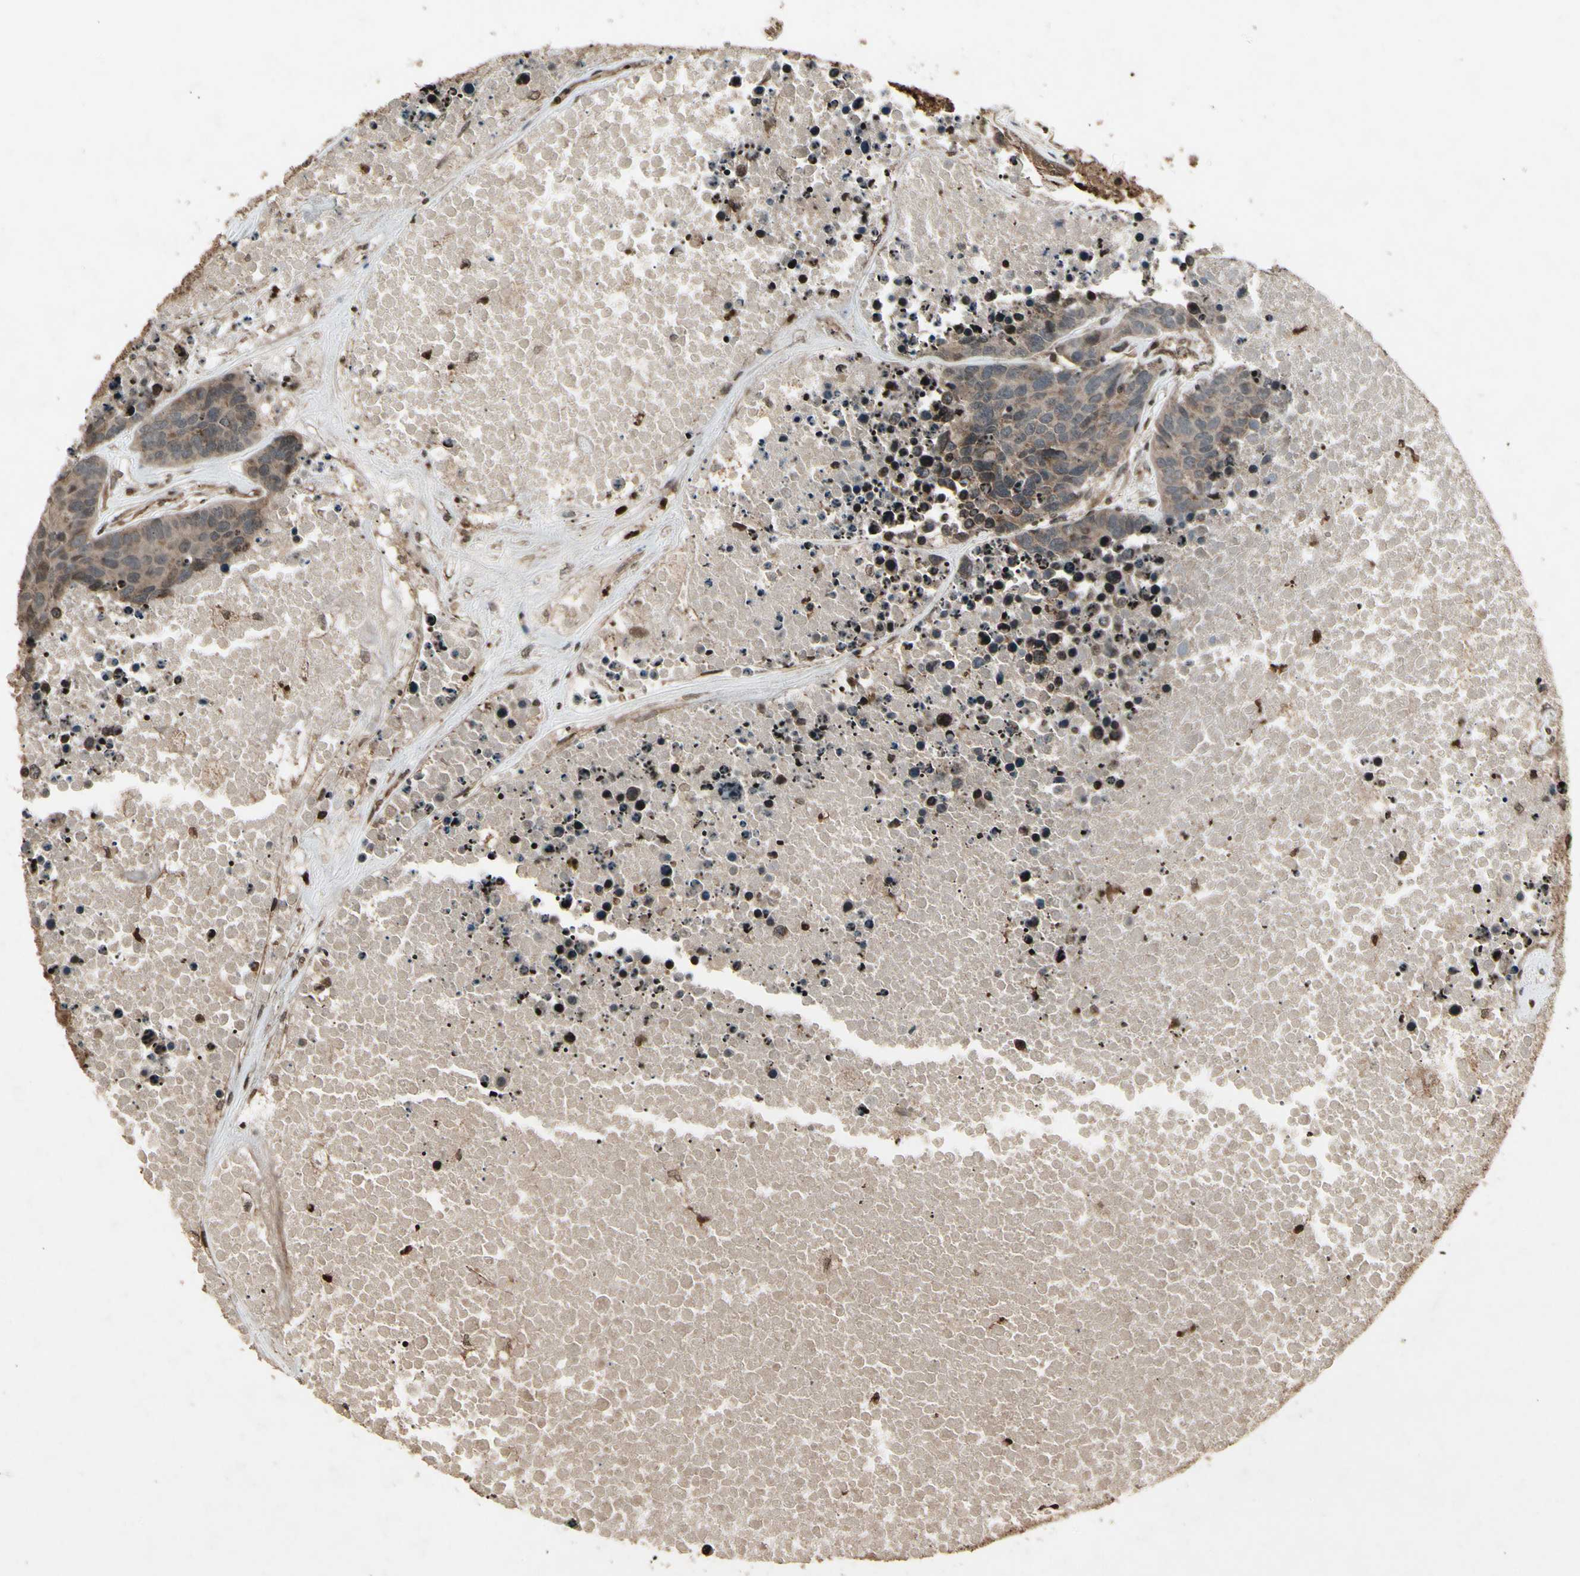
{"staining": {"intensity": "moderate", "quantity": ">75%", "location": "cytoplasmic/membranous"}, "tissue": "carcinoid", "cell_type": "Tumor cells", "image_type": "cancer", "snomed": [{"axis": "morphology", "description": "Carcinoid, malignant, NOS"}, {"axis": "topography", "description": "Lung"}], "caption": "Protein positivity by immunohistochemistry shows moderate cytoplasmic/membranous staining in about >75% of tumor cells in malignant carcinoid.", "gene": "GLRX", "patient": {"sex": "male", "age": 60}}